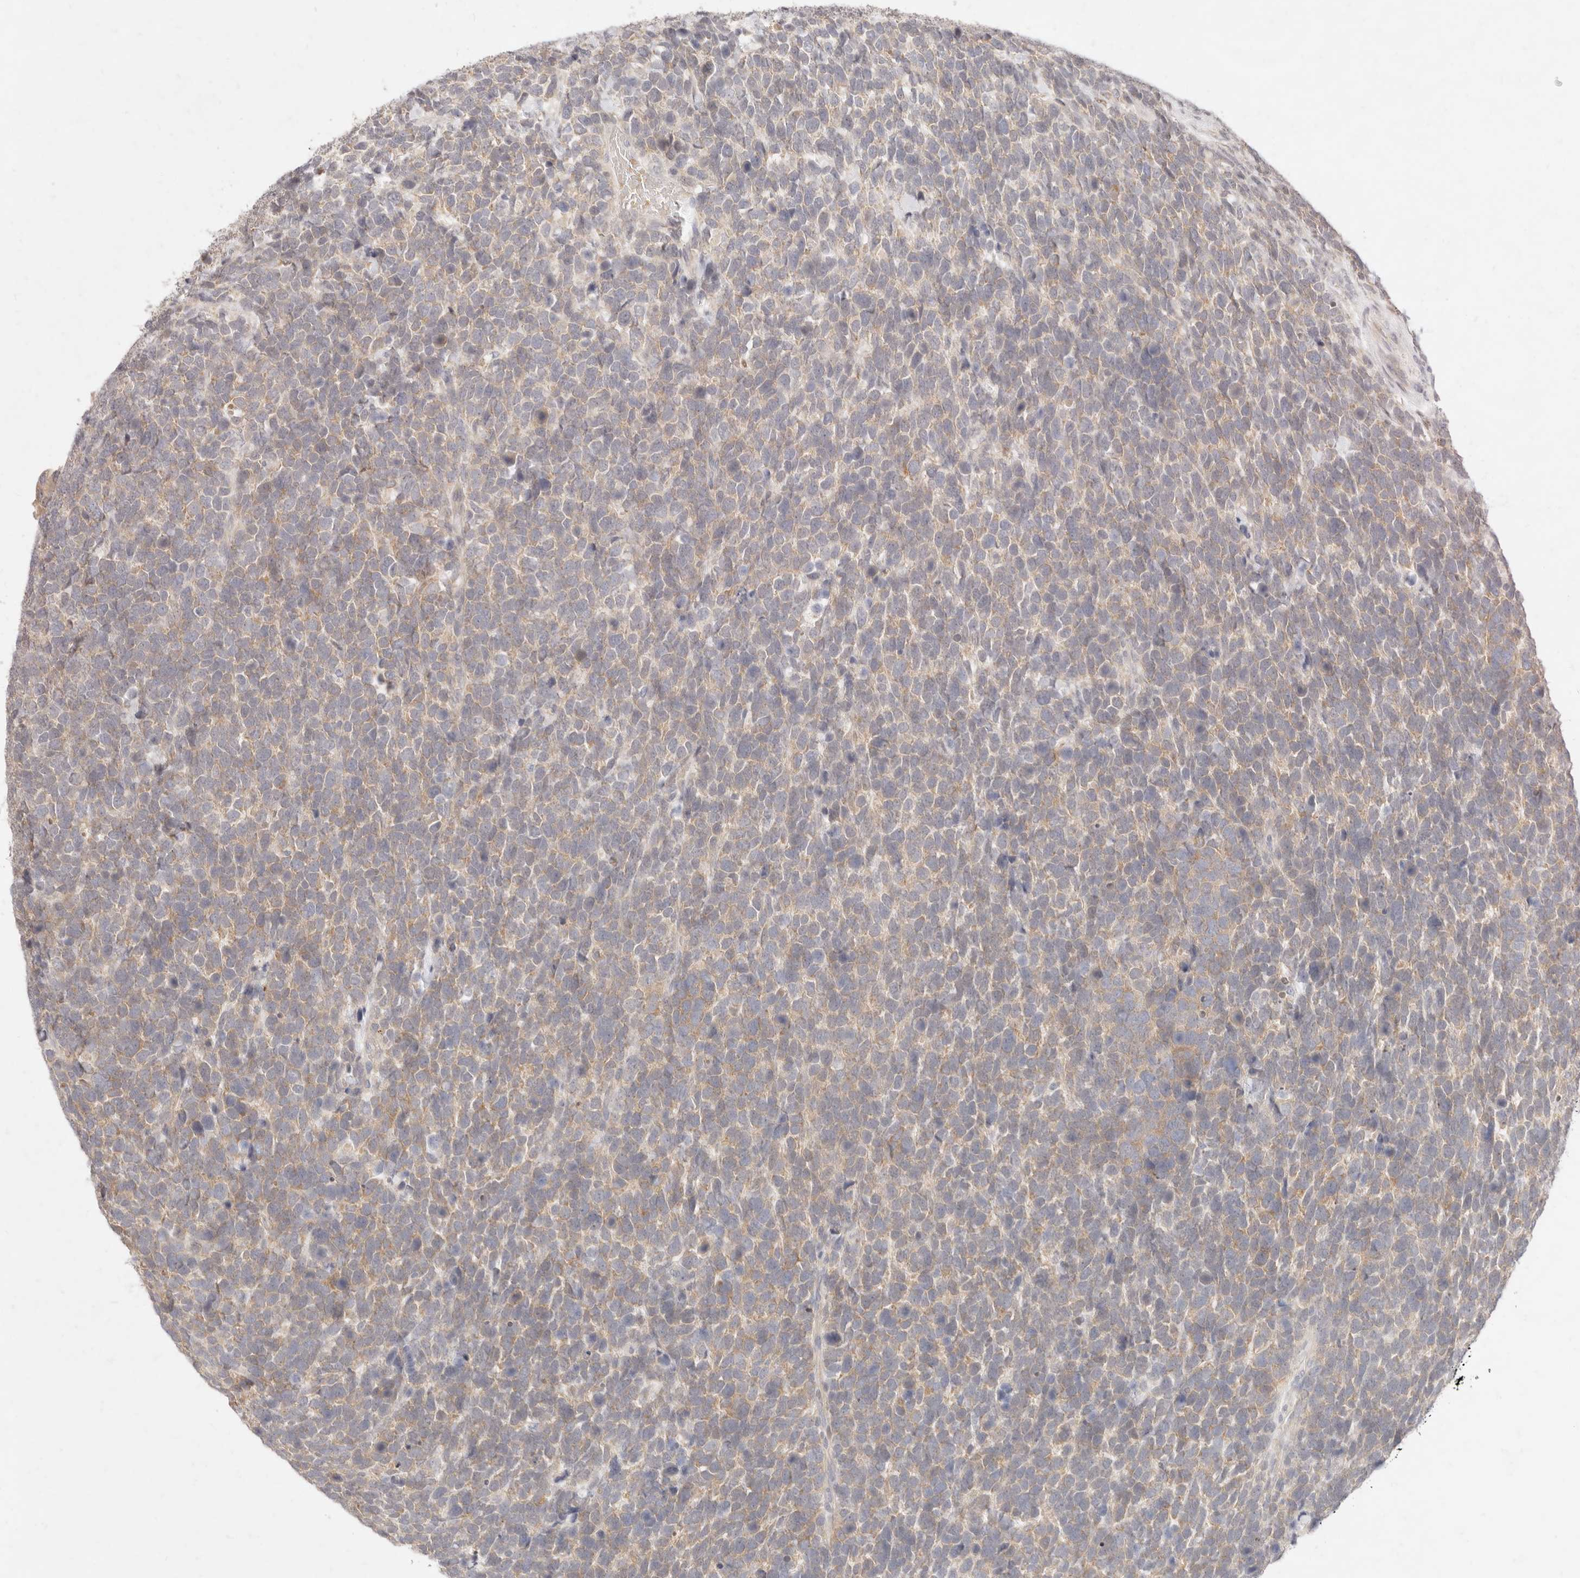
{"staining": {"intensity": "weak", "quantity": ">75%", "location": "cytoplasmic/membranous"}, "tissue": "urothelial cancer", "cell_type": "Tumor cells", "image_type": "cancer", "snomed": [{"axis": "morphology", "description": "Urothelial carcinoma, High grade"}, {"axis": "topography", "description": "Urinary bladder"}], "caption": "About >75% of tumor cells in human urothelial carcinoma (high-grade) show weak cytoplasmic/membranous protein positivity as visualized by brown immunohistochemical staining.", "gene": "ASCL3", "patient": {"sex": "female", "age": 80}}